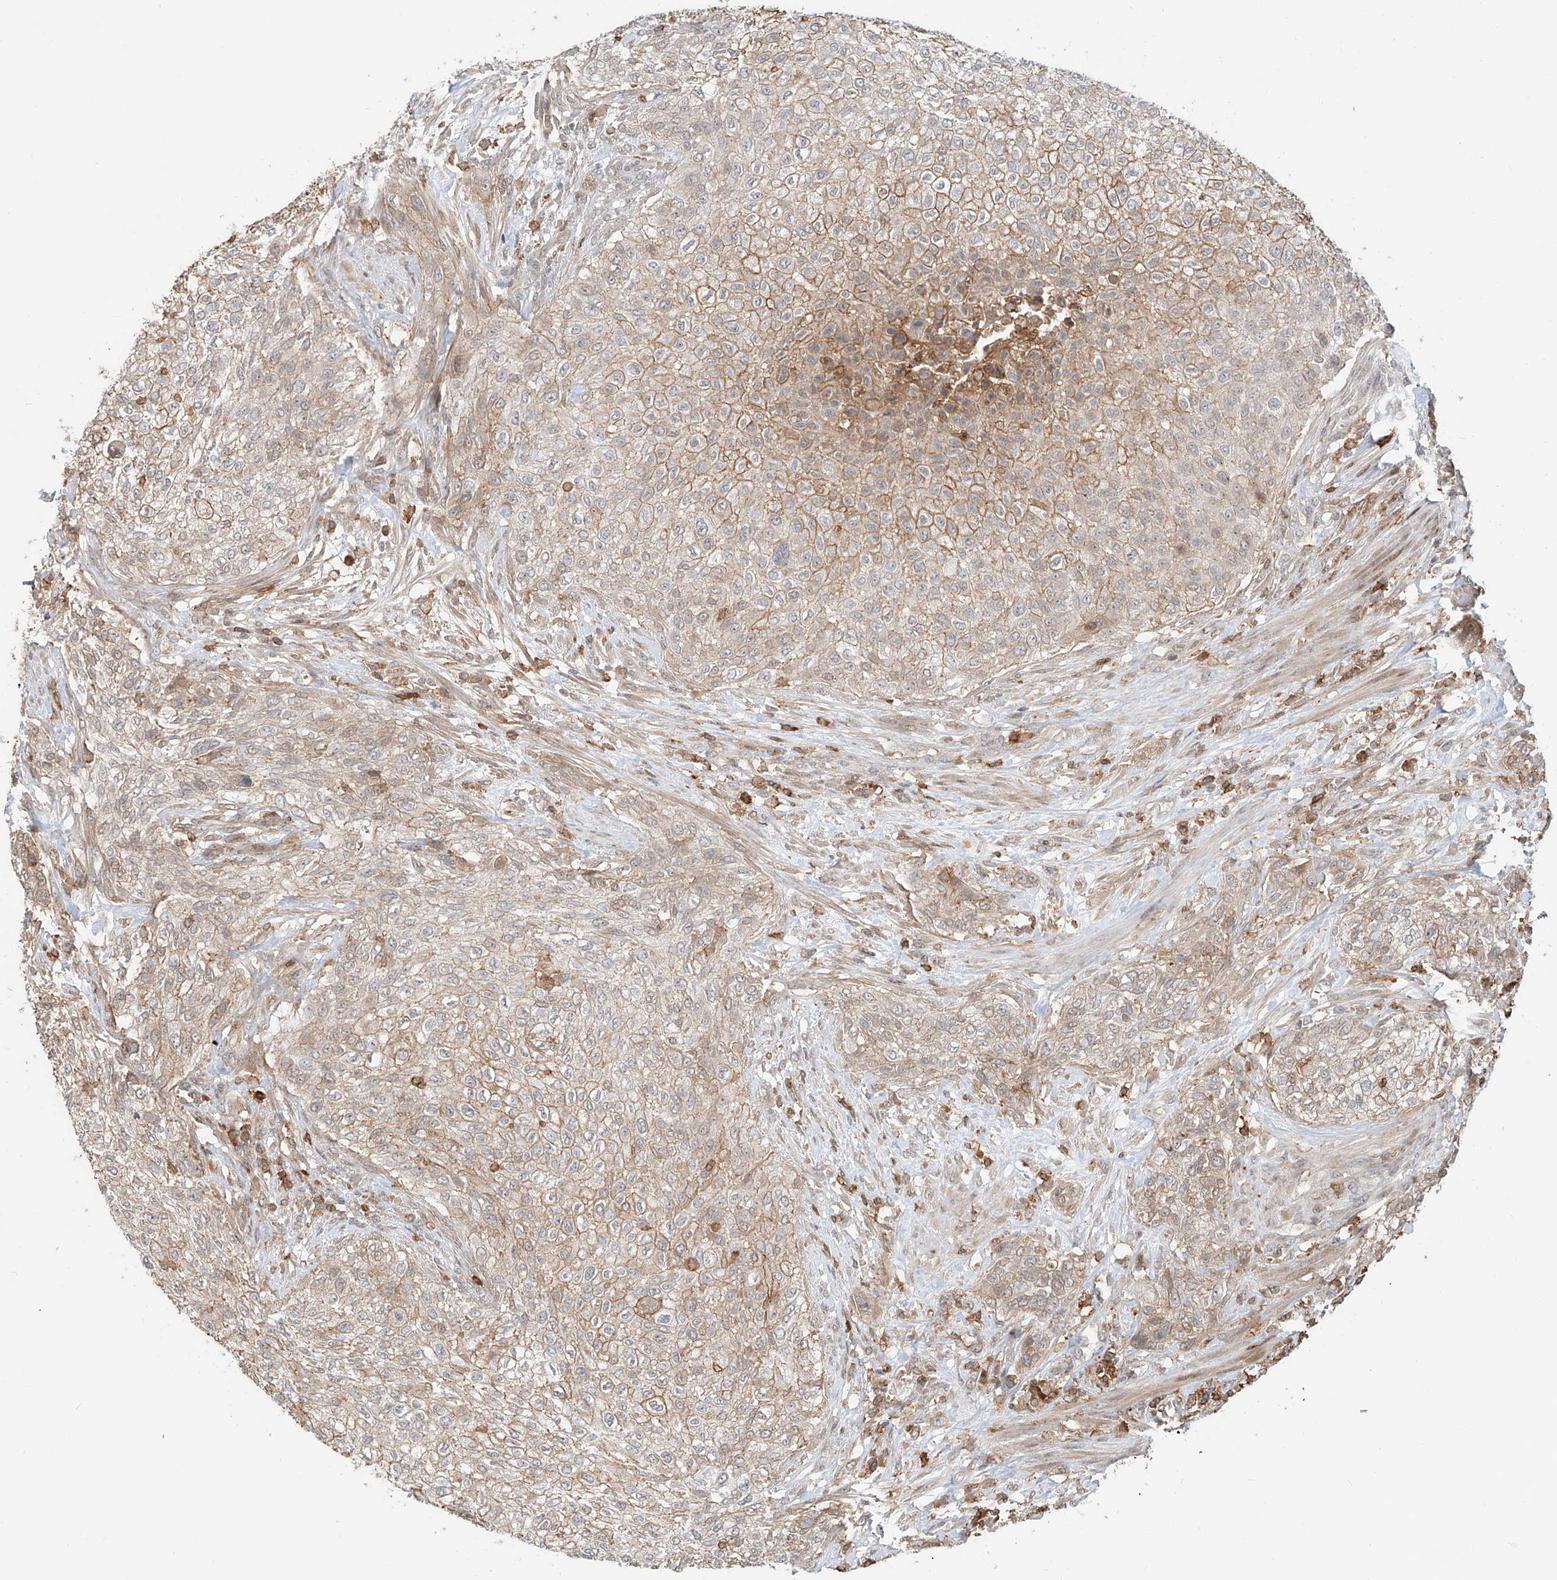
{"staining": {"intensity": "weak", "quantity": "25%-75%", "location": "cytoplasmic/membranous"}, "tissue": "urothelial cancer", "cell_type": "Tumor cells", "image_type": "cancer", "snomed": [{"axis": "morphology", "description": "Urothelial carcinoma, High grade"}, {"axis": "topography", "description": "Urinary bladder"}], "caption": "Urothelial carcinoma (high-grade) stained for a protein (brown) shows weak cytoplasmic/membranous positive positivity in about 25%-75% of tumor cells.", "gene": "CEP162", "patient": {"sex": "male", "age": 35}}